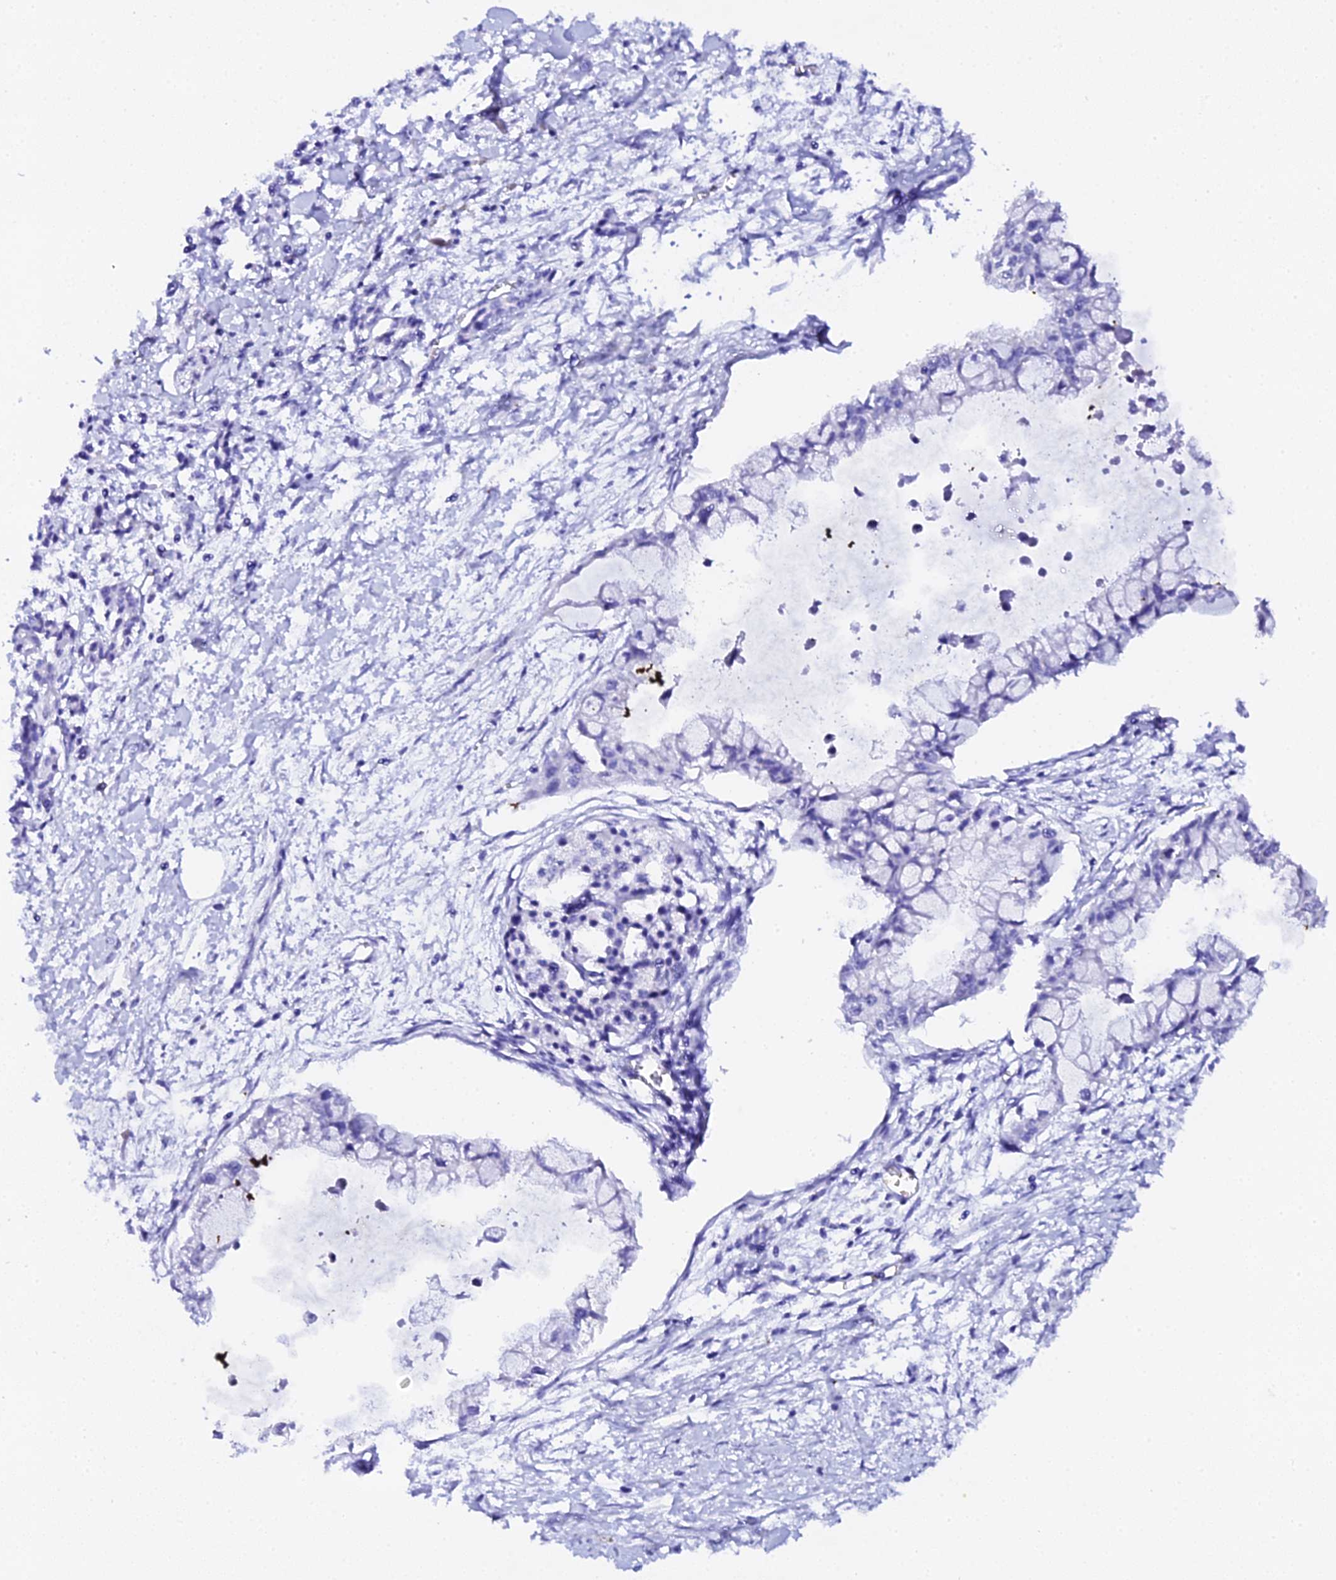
{"staining": {"intensity": "negative", "quantity": "none", "location": "none"}, "tissue": "pancreatic cancer", "cell_type": "Tumor cells", "image_type": "cancer", "snomed": [{"axis": "morphology", "description": "Adenocarcinoma, NOS"}, {"axis": "topography", "description": "Pancreas"}], "caption": "Pancreatic cancer stained for a protein using immunohistochemistry (IHC) exhibits no positivity tumor cells.", "gene": "CFAP45", "patient": {"sex": "male", "age": 48}}